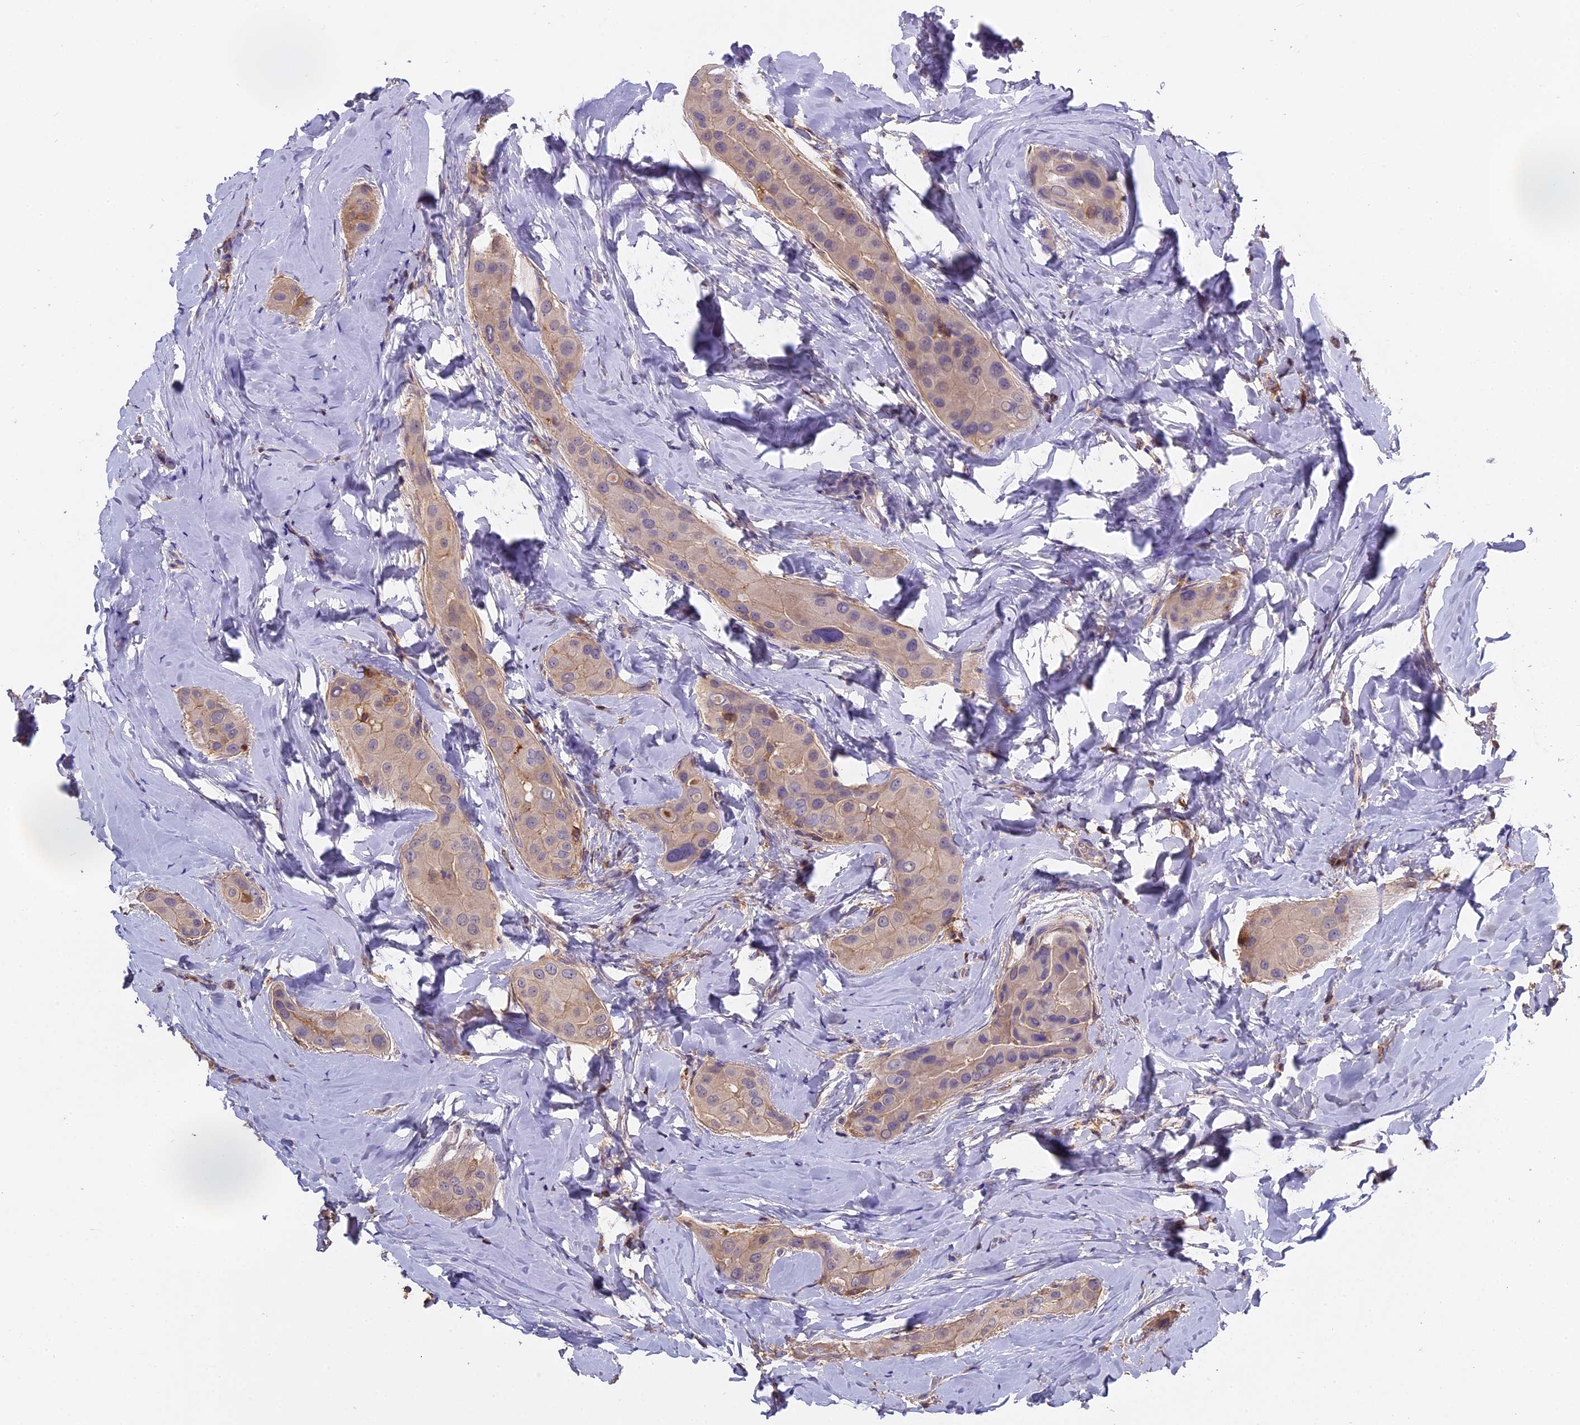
{"staining": {"intensity": "weak", "quantity": "<25%", "location": "cytoplasmic/membranous"}, "tissue": "thyroid cancer", "cell_type": "Tumor cells", "image_type": "cancer", "snomed": [{"axis": "morphology", "description": "Papillary adenocarcinoma, NOS"}, {"axis": "topography", "description": "Thyroid gland"}], "caption": "Immunohistochemical staining of thyroid cancer (papillary adenocarcinoma) displays no significant expression in tumor cells.", "gene": "CFAP119", "patient": {"sex": "male", "age": 33}}